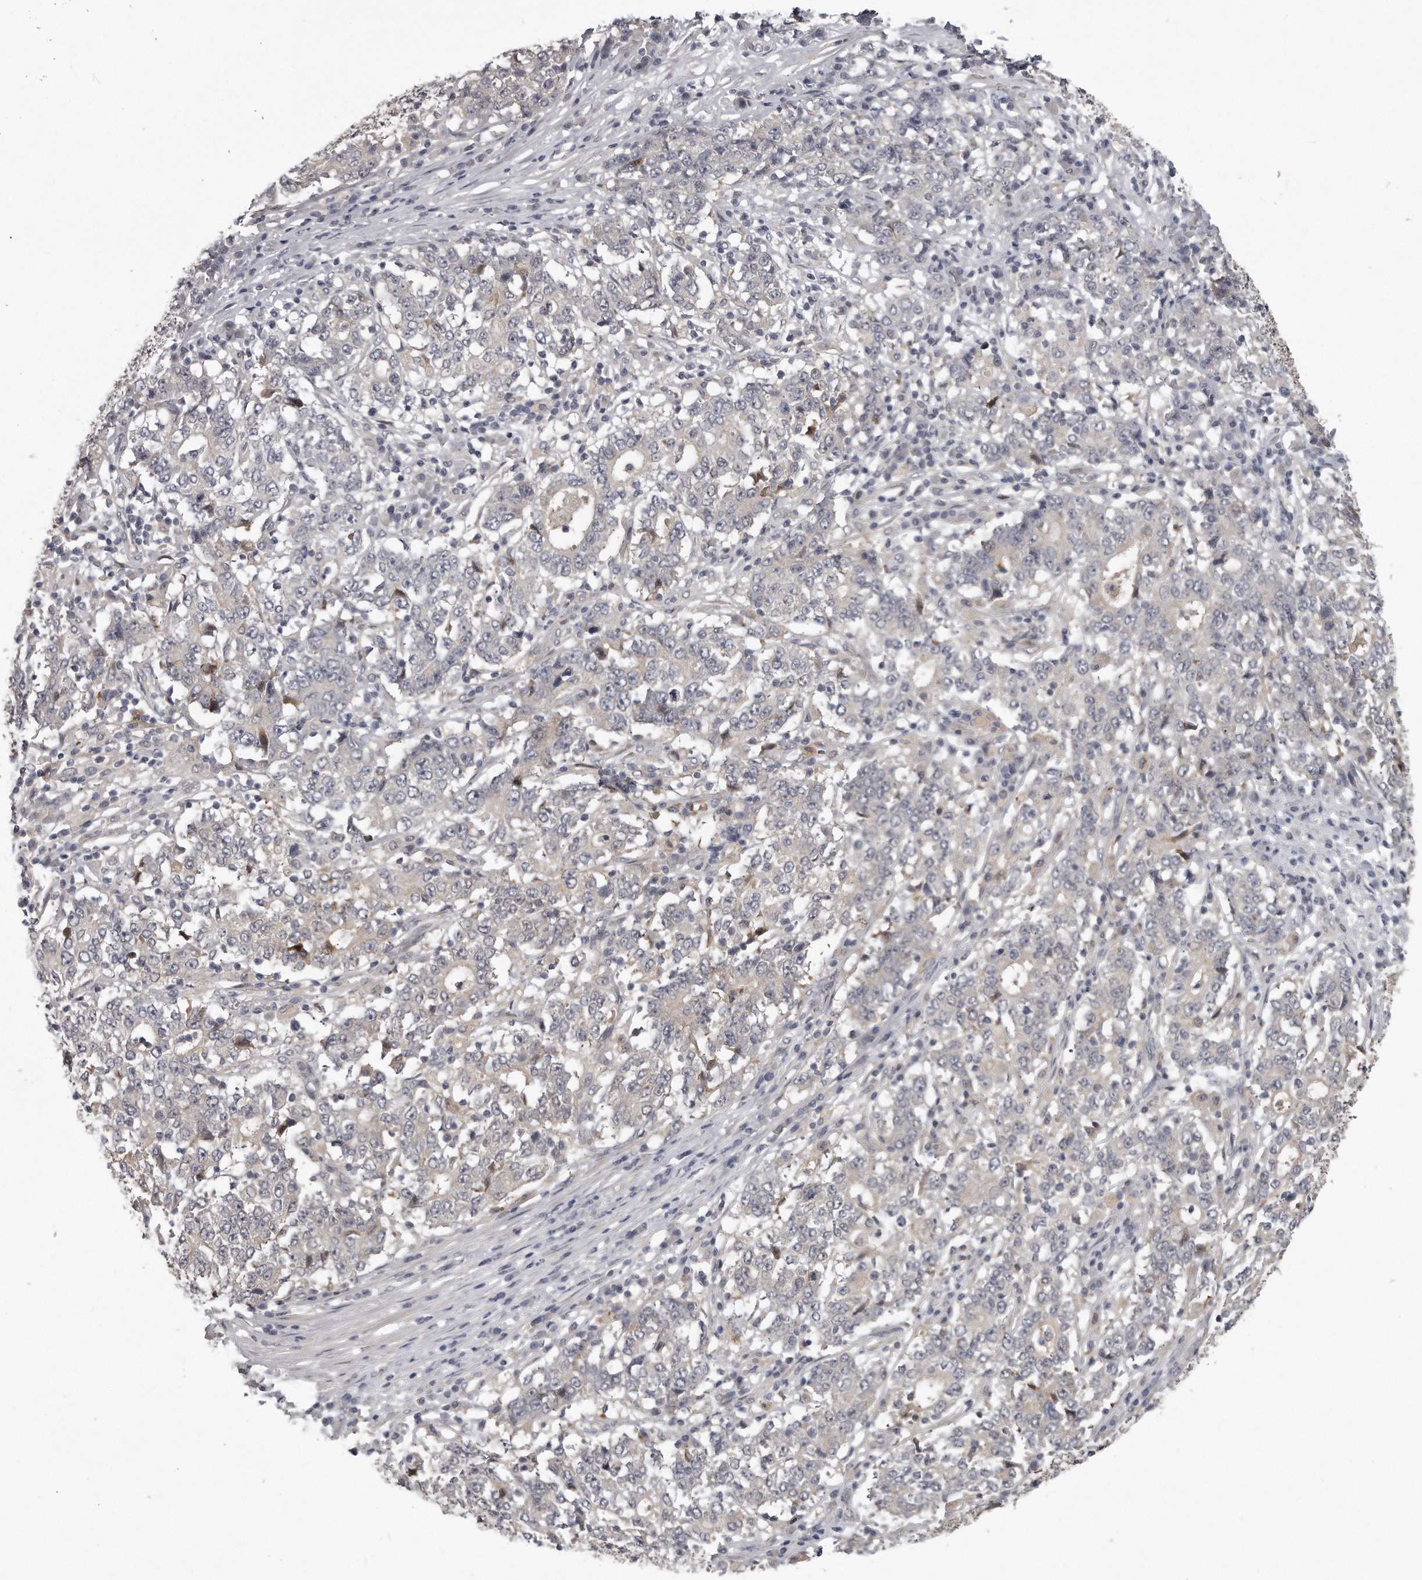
{"staining": {"intensity": "weak", "quantity": "<25%", "location": "cytoplasmic/membranous"}, "tissue": "stomach cancer", "cell_type": "Tumor cells", "image_type": "cancer", "snomed": [{"axis": "morphology", "description": "Adenocarcinoma, NOS"}, {"axis": "topography", "description": "Stomach"}], "caption": "The image displays no significant positivity in tumor cells of stomach adenocarcinoma.", "gene": "GGCT", "patient": {"sex": "male", "age": 59}}